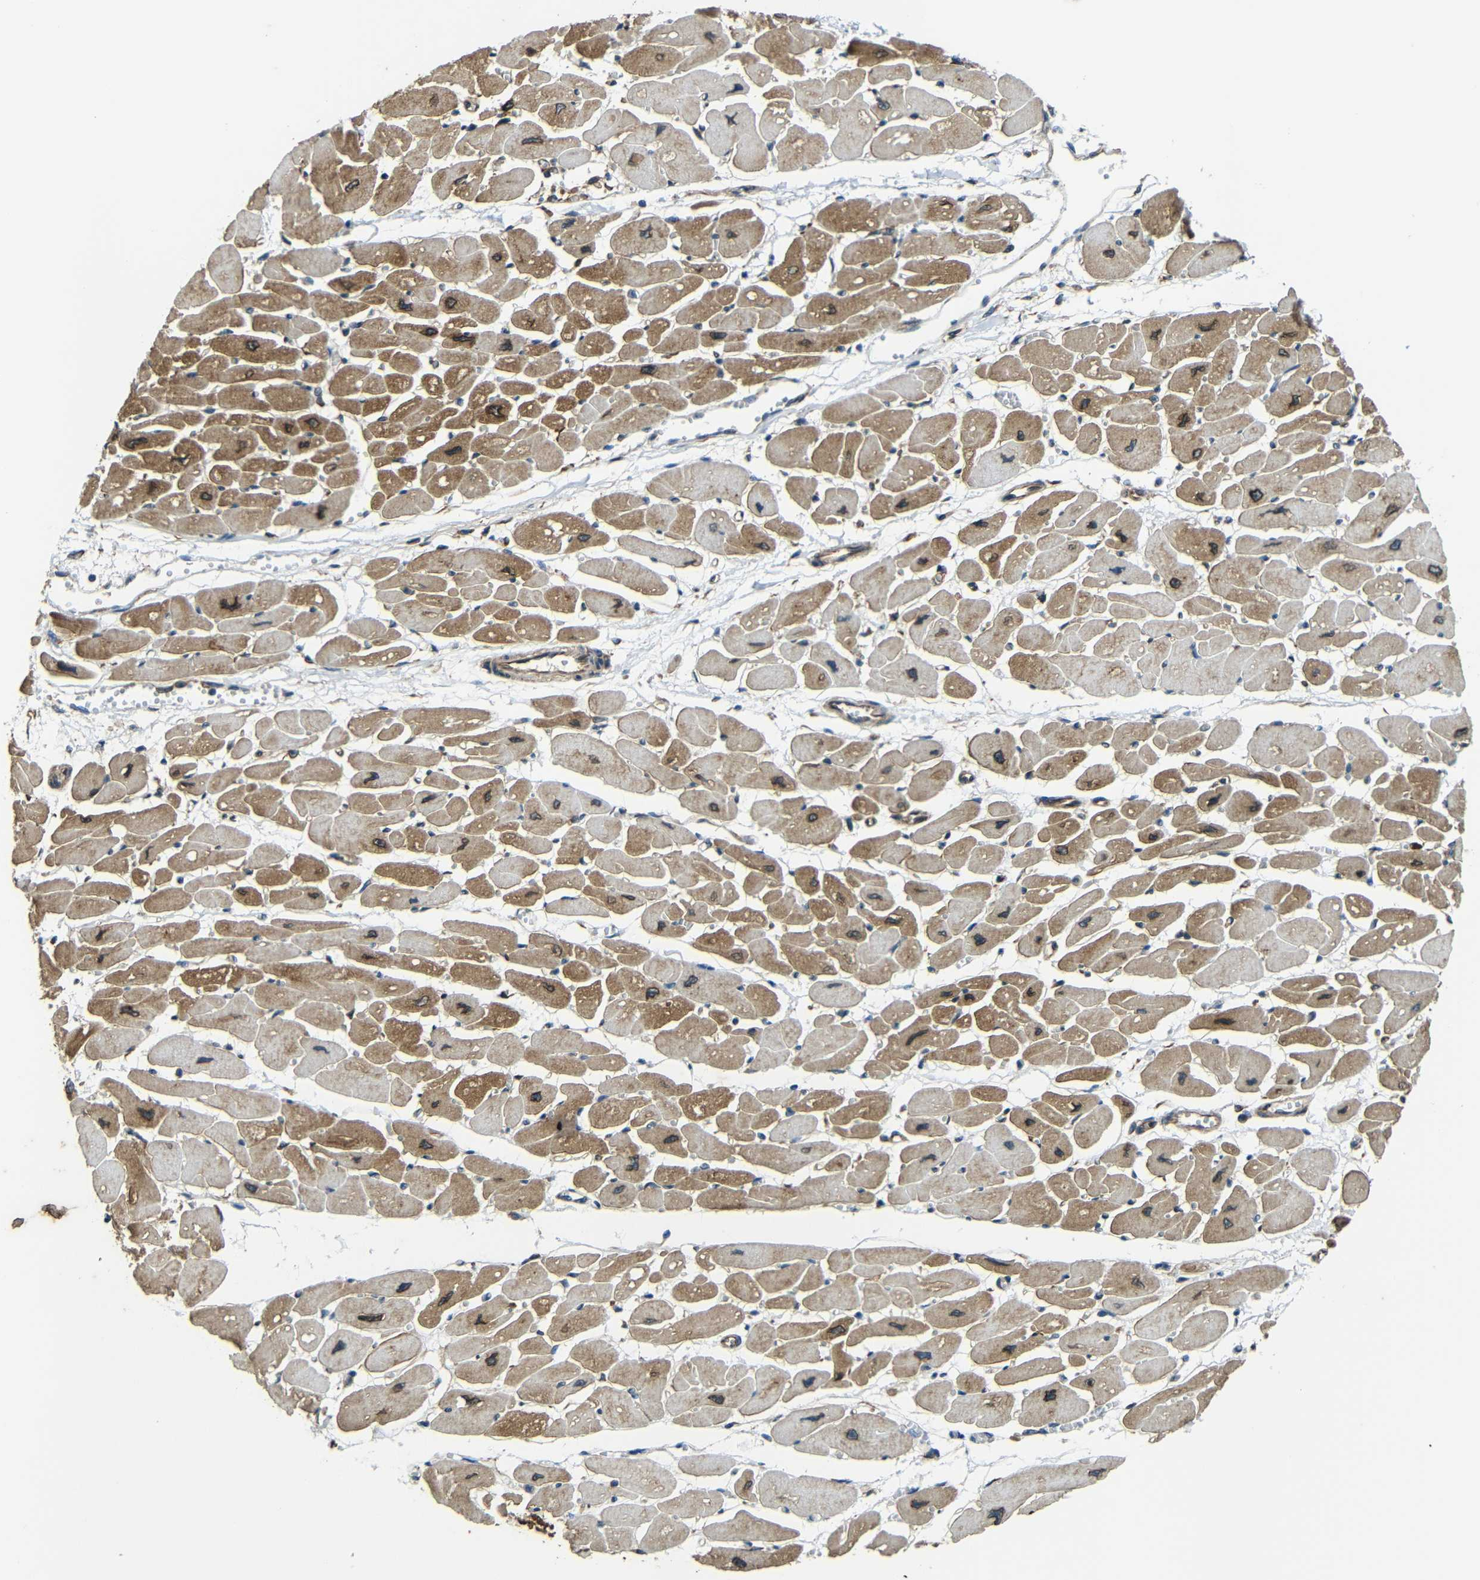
{"staining": {"intensity": "moderate", "quantity": ">75%", "location": "cytoplasmic/membranous"}, "tissue": "heart muscle", "cell_type": "Cardiomyocytes", "image_type": "normal", "snomed": [{"axis": "morphology", "description": "Normal tissue, NOS"}, {"axis": "topography", "description": "Heart"}], "caption": "Immunohistochemistry image of unremarkable heart muscle: human heart muscle stained using immunohistochemistry shows medium levels of moderate protein expression localized specifically in the cytoplasmic/membranous of cardiomyocytes, appearing as a cytoplasmic/membranous brown color.", "gene": "VAPB", "patient": {"sex": "female", "age": 54}}